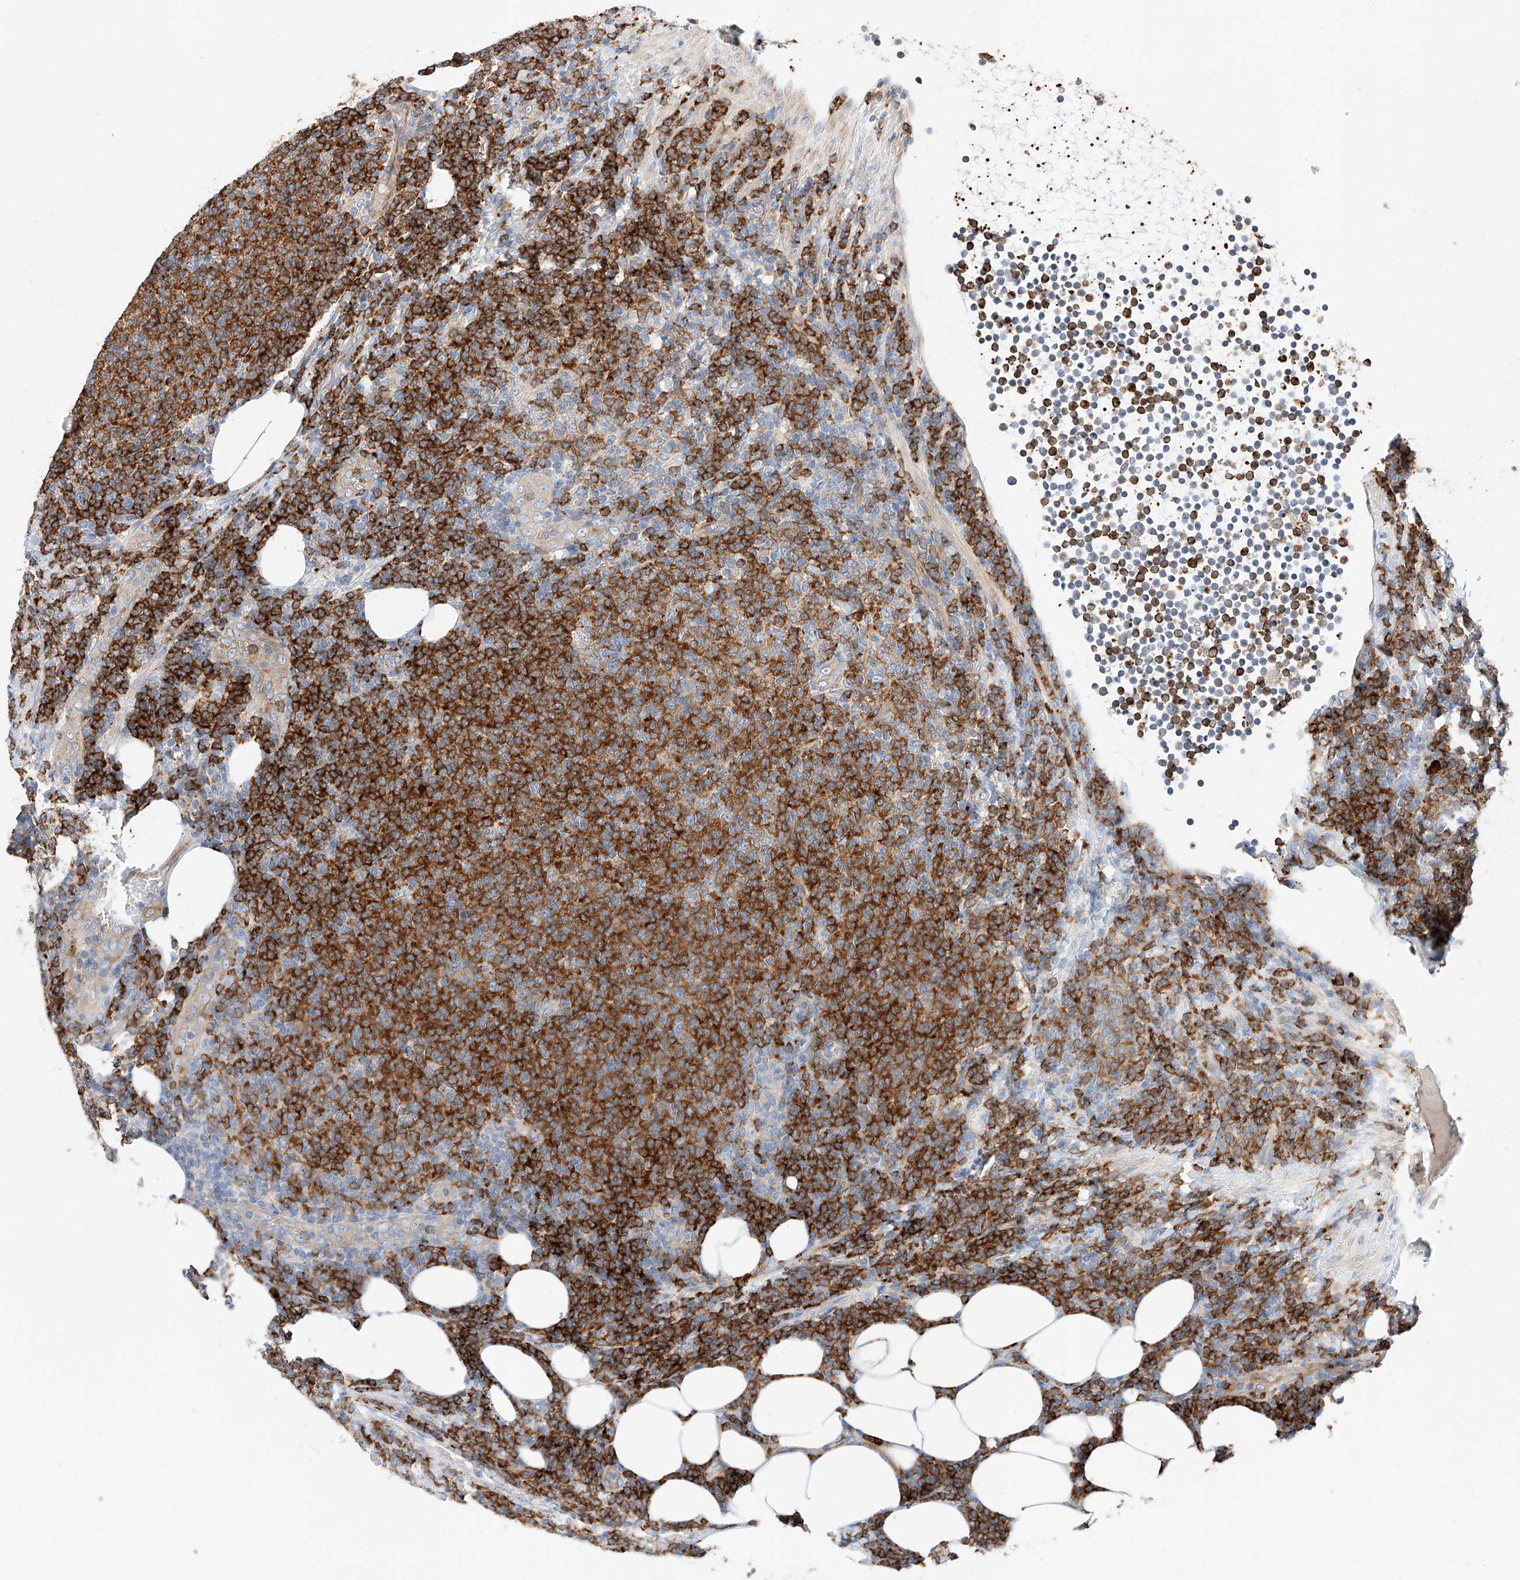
{"staining": {"intensity": "strong", "quantity": ">75%", "location": "cytoplasmic/membranous"}, "tissue": "lymphoma", "cell_type": "Tumor cells", "image_type": "cancer", "snomed": [{"axis": "morphology", "description": "Malignant lymphoma, non-Hodgkin's type, Low grade"}, {"axis": "topography", "description": "Lymph node"}], "caption": "Immunohistochemical staining of low-grade malignant lymphoma, non-Hodgkin's type reveals strong cytoplasmic/membranous protein staining in approximately >75% of tumor cells.", "gene": "GLMN", "patient": {"sex": "male", "age": 66}}